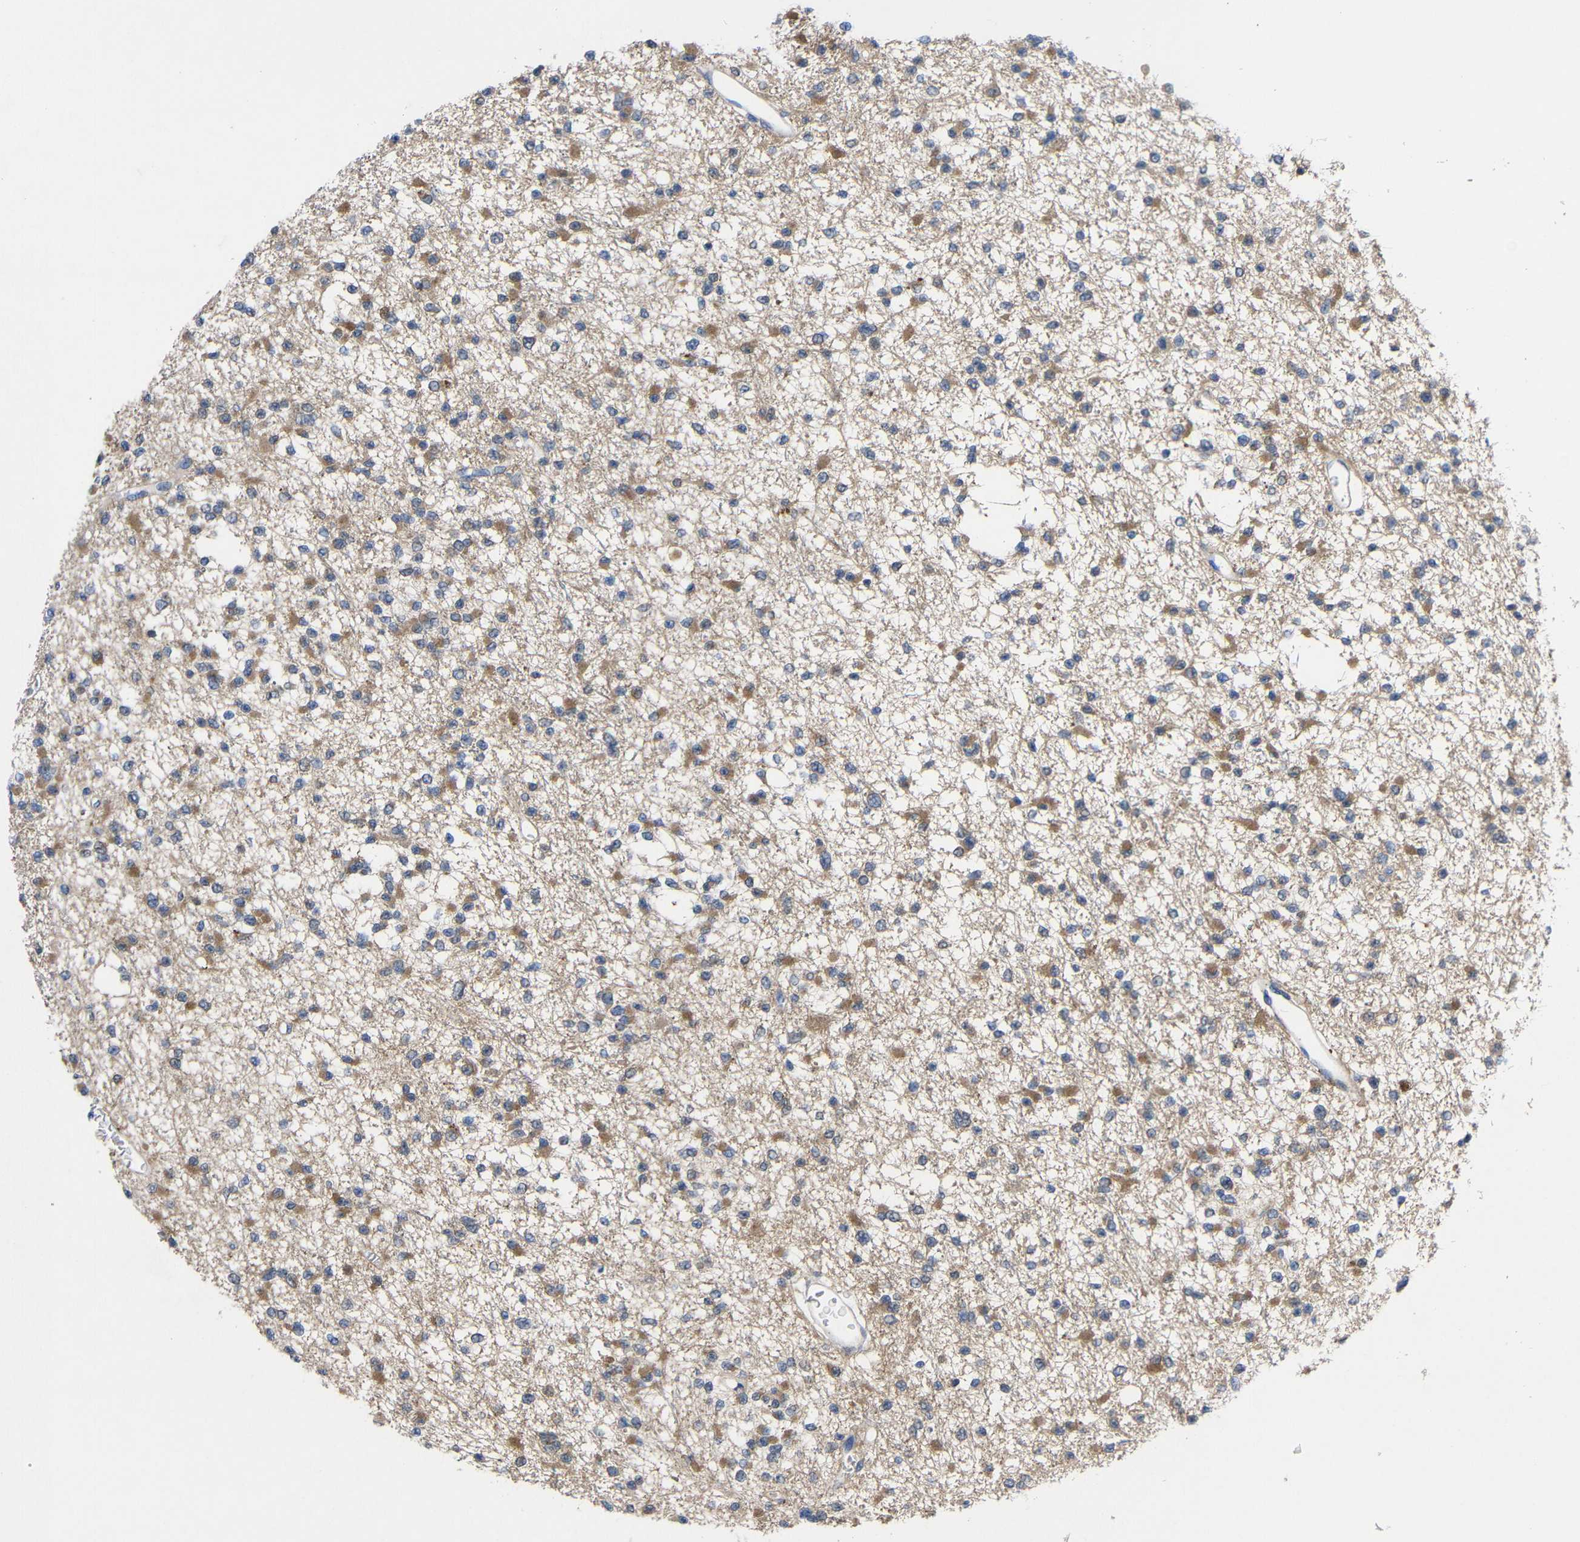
{"staining": {"intensity": "moderate", "quantity": "25%-75%", "location": "cytoplasmic/membranous"}, "tissue": "glioma", "cell_type": "Tumor cells", "image_type": "cancer", "snomed": [{"axis": "morphology", "description": "Glioma, malignant, Low grade"}, {"axis": "topography", "description": "Brain"}], "caption": "This is an image of immunohistochemistry staining of malignant glioma (low-grade), which shows moderate staining in the cytoplasmic/membranous of tumor cells.", "gene": "PEBP1", "patient": {"sex": "female", "age": 22}}